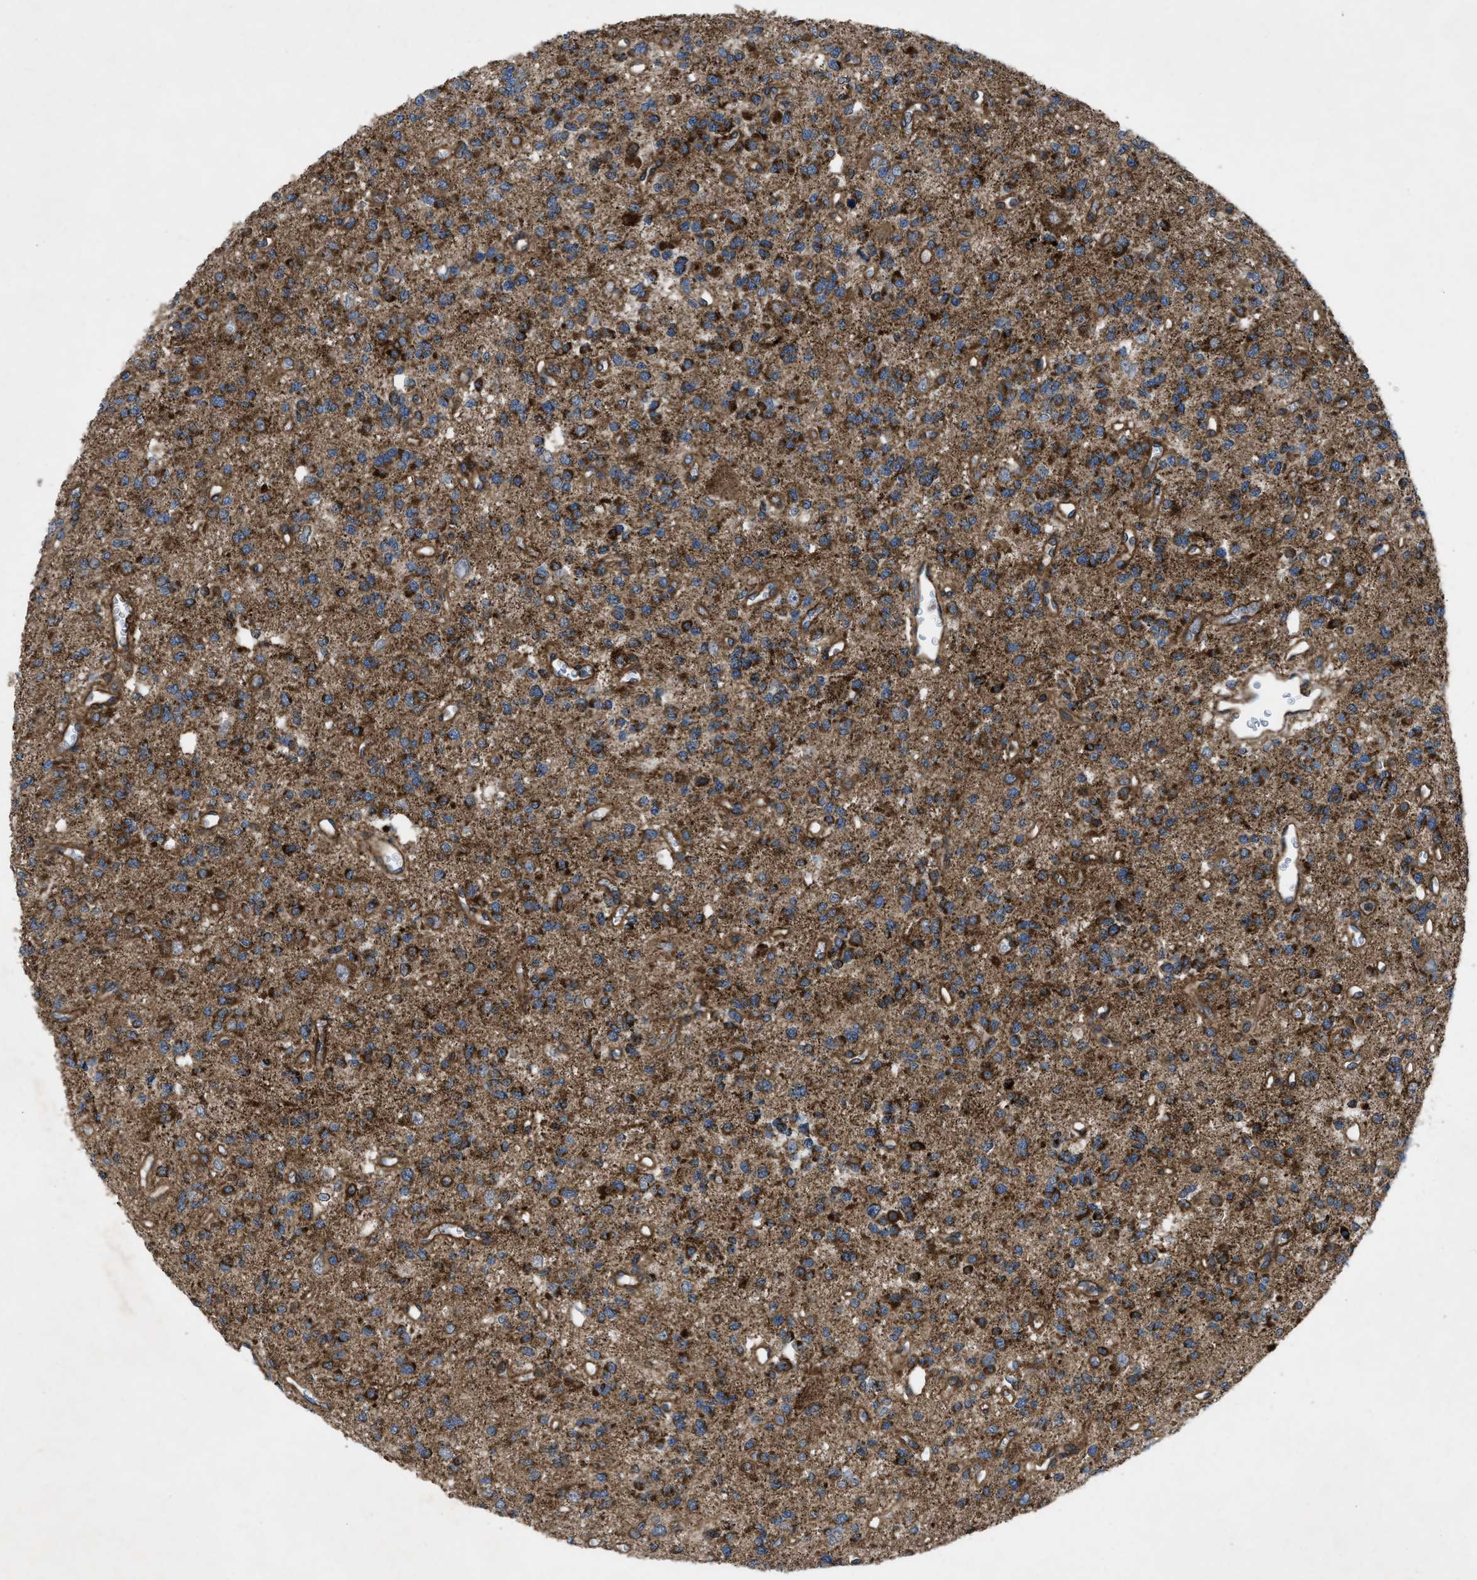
{"staining": {"intensity": "strong", "quantity": ">75%", "location": "cytoplasmic/membranous"}, "tissue": "glioma", "cell_type": "Tumor cells", "image_type": "cancer", "snomed": [{"axis": "morphology", "description": "Glioma, malignant, Low grade"}, {"axis": "topography", "description": "Brain"}], "caption": "IHC histopathology image of human glioma stained for a protein (brown), which displays high levels of strong cytoplasmic/membranous staining in approximately >75% of tumor cells.", "gene": "PER3", "patient": {"sex": "male", "age": 38}}